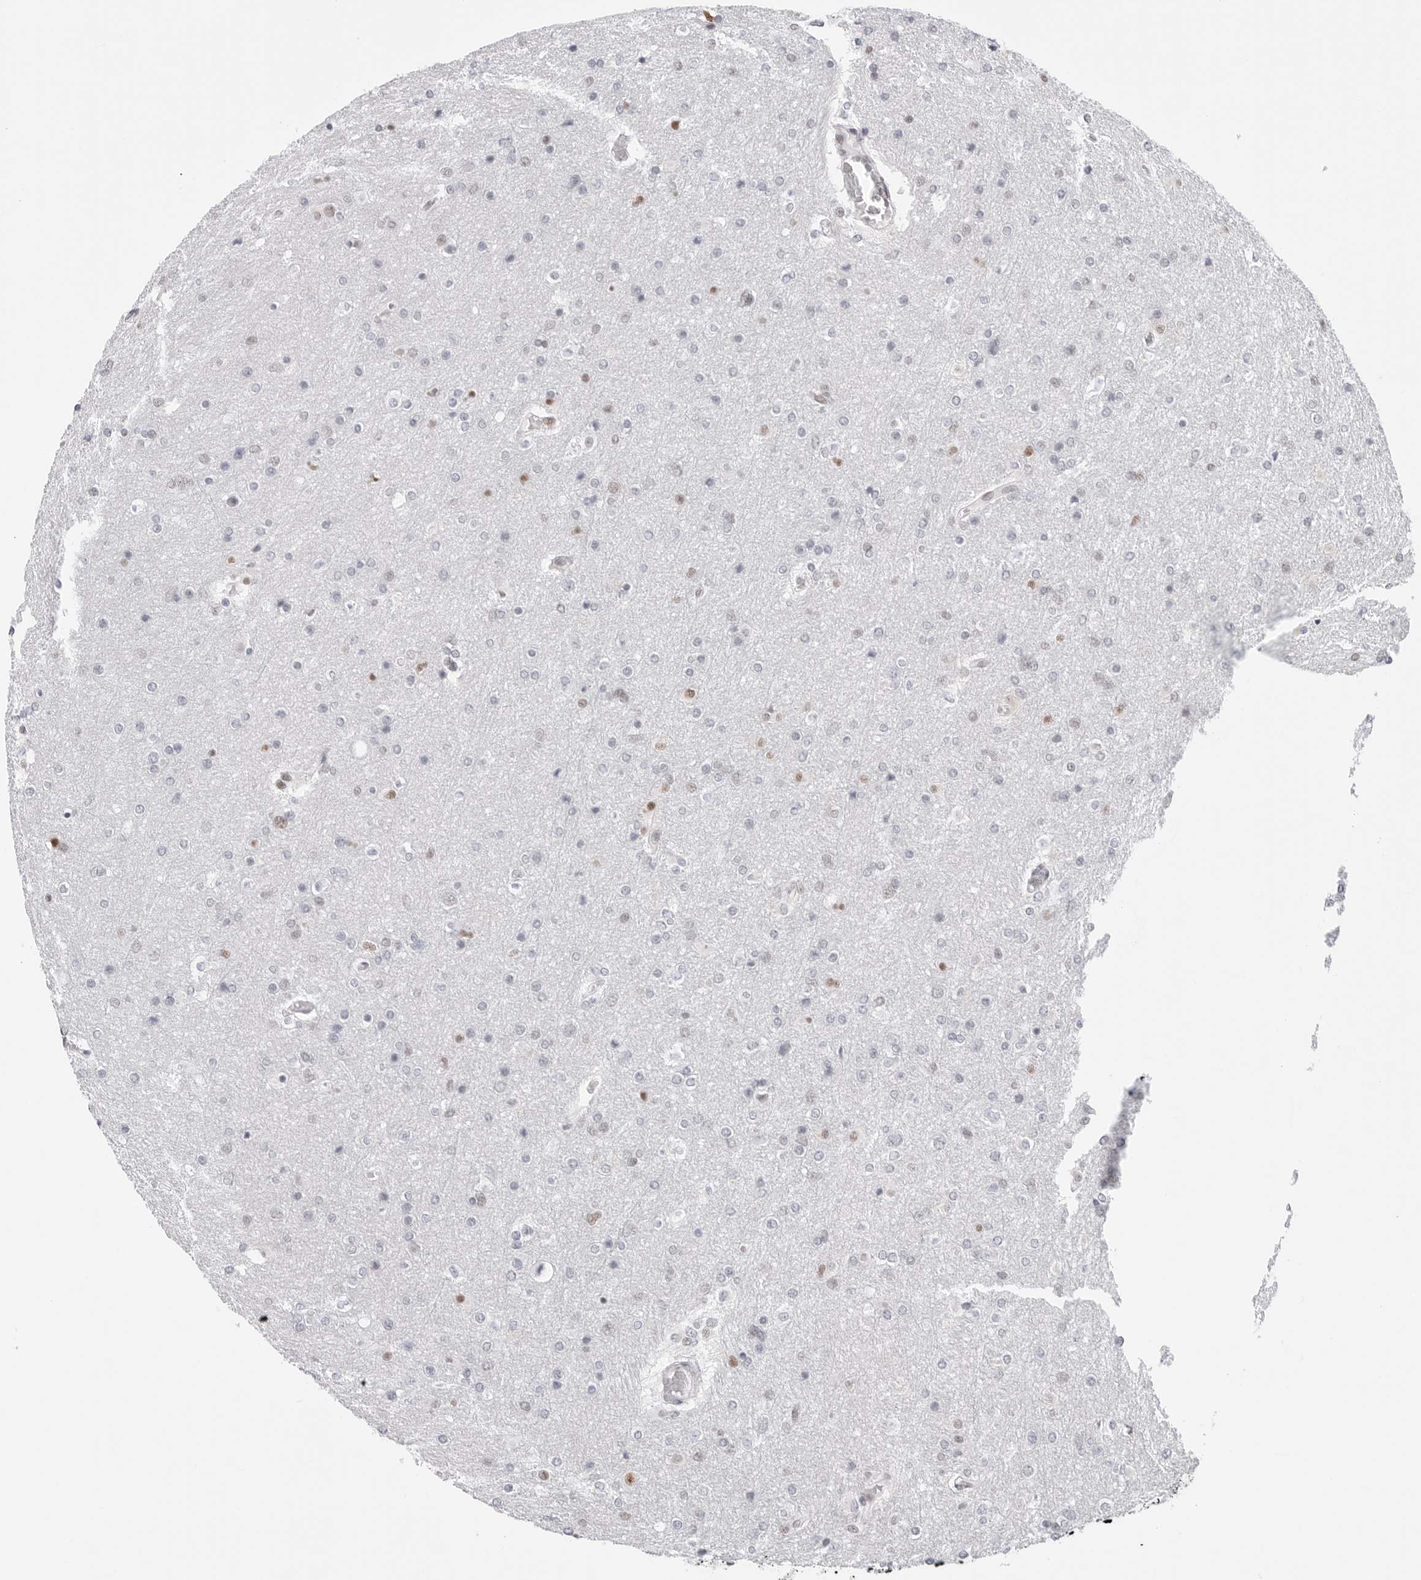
{"staining": {"intensity": "moderate", "quantity": "<25%", "location": "nuclear"}, "tissue": "glioma", "cell_type": "Tumor cells", "image_type": "cancer", "snomed": [{"axis": "morphology", "description": "Glioma, malignant, High grade"}, {"axis": "topography", "description": "Cerebral cortex"}], "caption": "High-magnification brightfield microscopy of malignant glioma (high-grade) stained with DAB (3,3'-diaminobenzidine) (brown) and counterstained with hematoxylin (blue). tumor cells exhibit moderate nuclear positivity is present in approximately<25% of cells.", "gene": "C1orf162", "patient": {"sex": "female", "age": 36}}